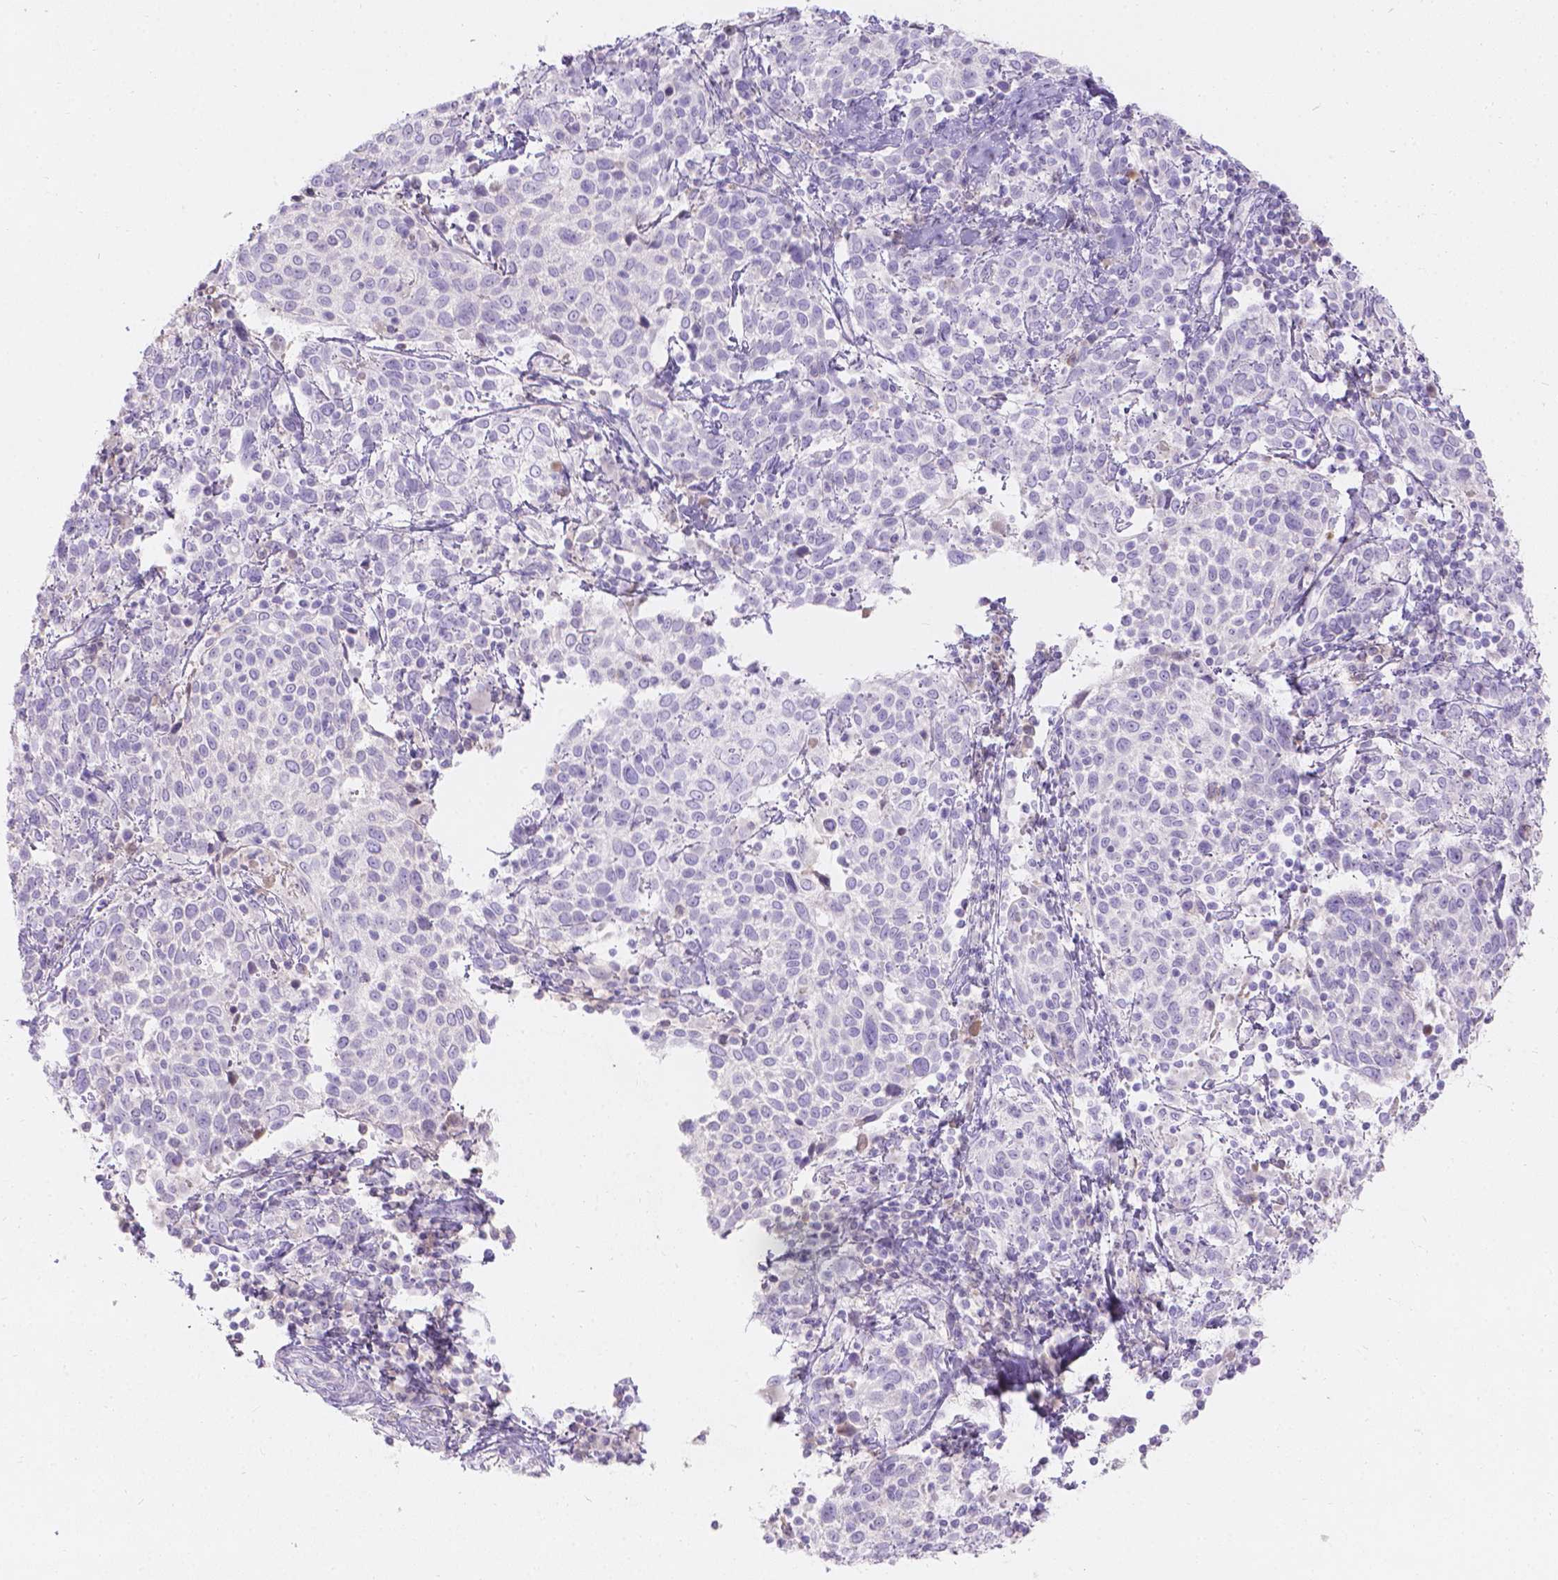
{"staining": {"intensity": "negative", "quantity": "none", "location": "none"}, "tissue": "cervical cancer", "cell_type": "Tumor cells", "image_type": "cancer", "snomed": [{"axis": "morphology", "description": "Squamous cell carcinoma, NOS"}, {"axis": "topography", "description": "Cervix"}], "caption": "Immunohistochemical staining of human squamous cell carcinoma (cervical) shows no significant positivity in tumor cells.", "gene": "GAL3ST2", "patient": {"sex": "female", "age": 61}}